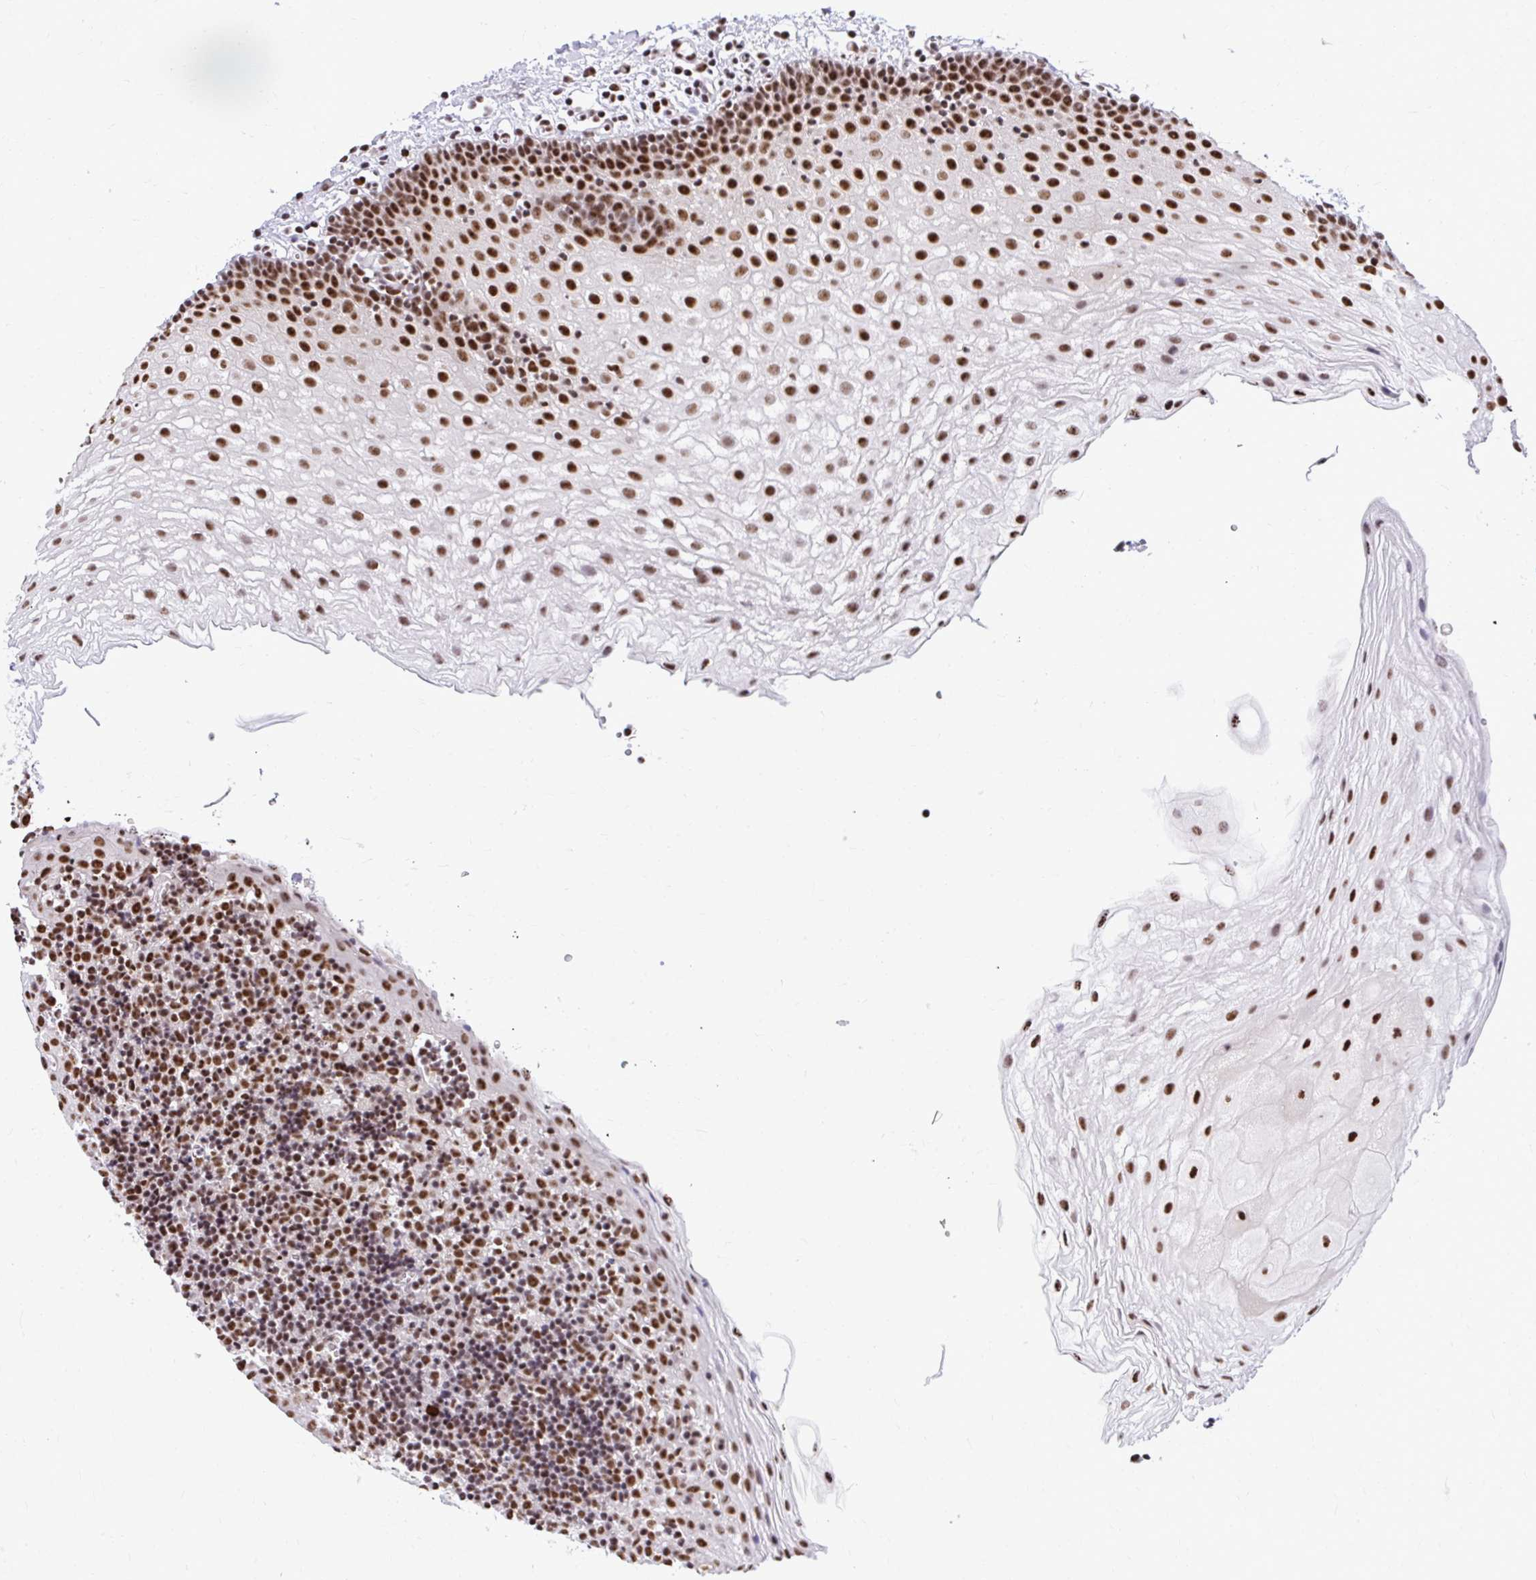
{"staining": {"intensity": "strong", "quantity": ">75%", "location": "nuclear"}, "tissue": "oral mucosa", "cell_type": "Squamous epithelial cells", "image_type": "normal", "snomed": [{"axis": "morphology", "description": "Normal tissue, NOS"}, {"axis": "morphology", "description": "Squamous cell carcinoma, NOS"}, {"axis": "topography", "description": "Oral tissue"}, {"axis": "topography", "description": "Head-Neck"}], "caption": "Approximately >75% of squamous epithelial cells in benign oral mucosa exhibit strong nuclear protein positivity as visualized by brown immunohistochemical staining.", "gene": "PRPF19", "patient": {"sex": "male", "age": 58}}